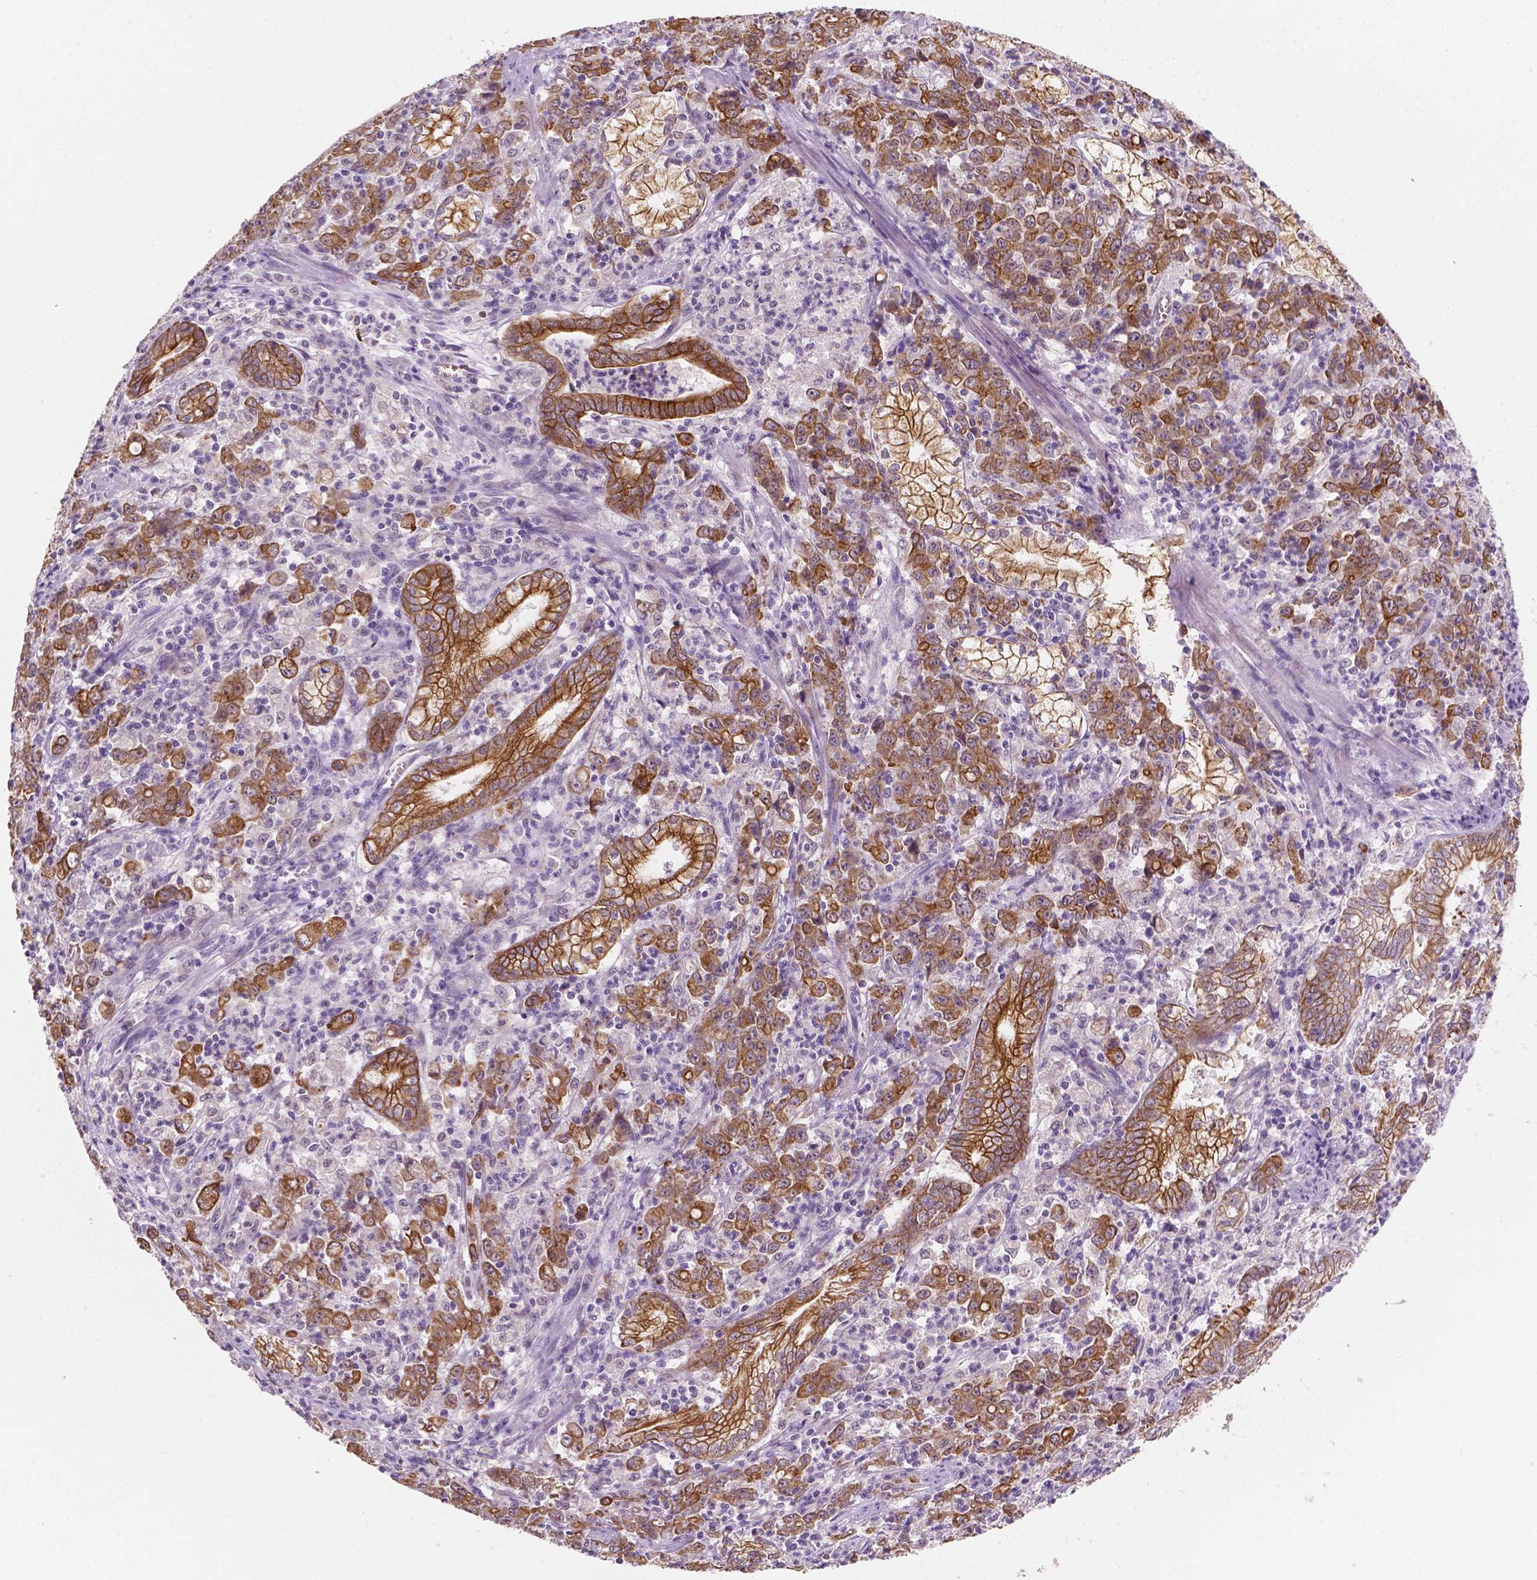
{"staining": {"intensity": "strong", "quantity": ">75%", "location": "cytoplasmic/membranous"}, "tissue": "stomach cancer", "cell_type": "Tumor cells", "image_type": "cancer", "snomed": [{"axis": "morphology", "description": "Adenocarcinoma, NOS"}, {"axis": "topography", "description": "Stomach, lower"}], "caption": "Protein positivity by IHC displays strong cytoplasmic/membranous positivity in about >75% of tumor cells in adenocarcinoma (stomach). (IHC, brightfield microscopy, high magnification).", "gene": "SHLD3", "patient": {"sex": "female", "age": 71}}